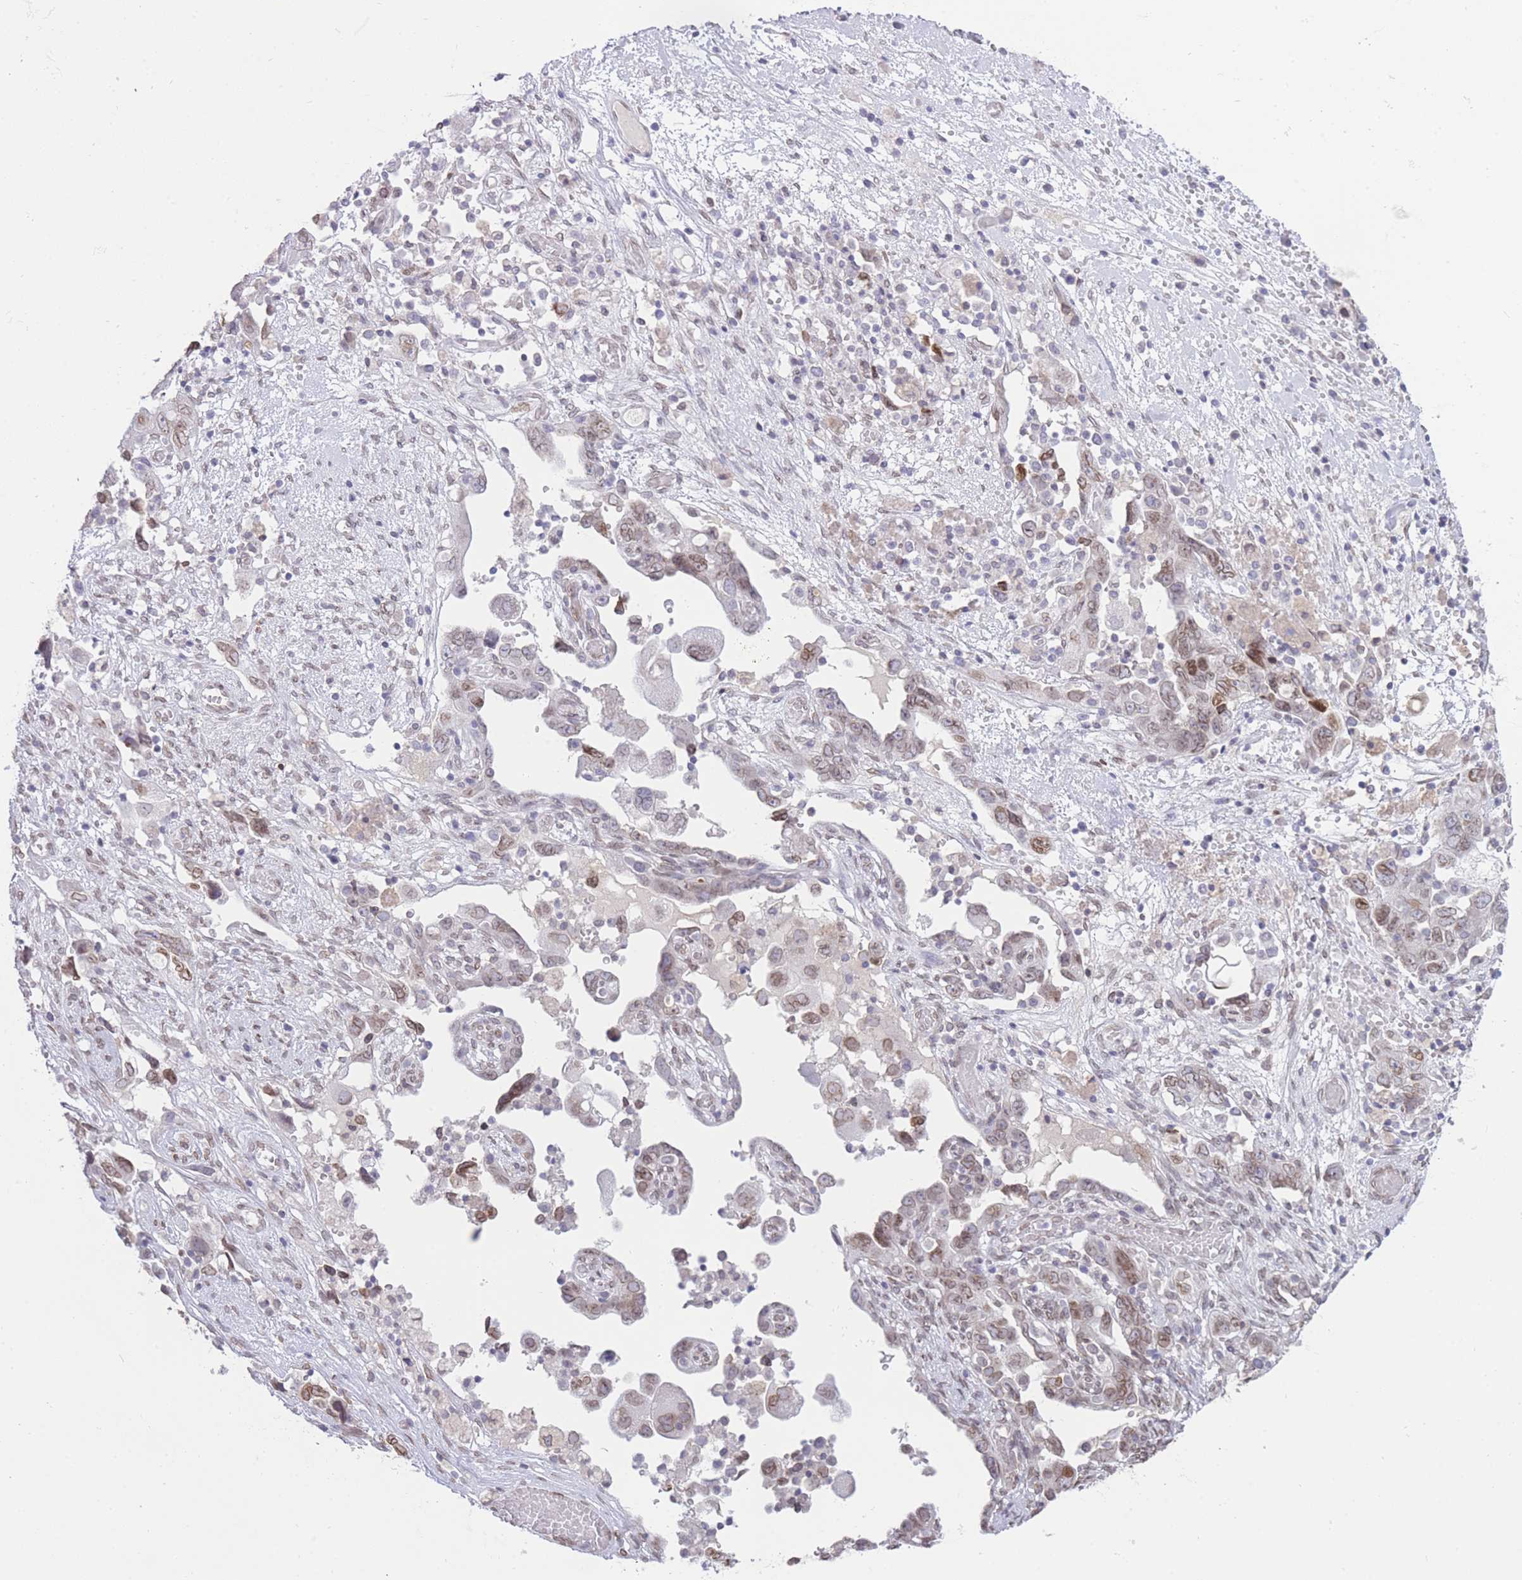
{"staining": {"intensity": "weak", "quantity": ">75%", "location": "nuclear"}, "tissue": "ovarian cancer", "cell_type": "Tumor cells", "image_type": "cancer", "snomed": [{"axis": "morphology", "description": "Carcinoma, NOS"}, {"axis": "morphology", "description": "Cystadenocarcinoma, serous, NOS"}, {"axis": "topography", "description": "Ovary"}], "caption": "Immunohistochemistry micrograph of ovarian cancer (carcinoma) stained for a protein (brown), which displays low levels of weak nuclear positivity in about >75% of tumor cells.", "gene": "OR10AD1", "patient": {"sex": "female", "age": 69}}